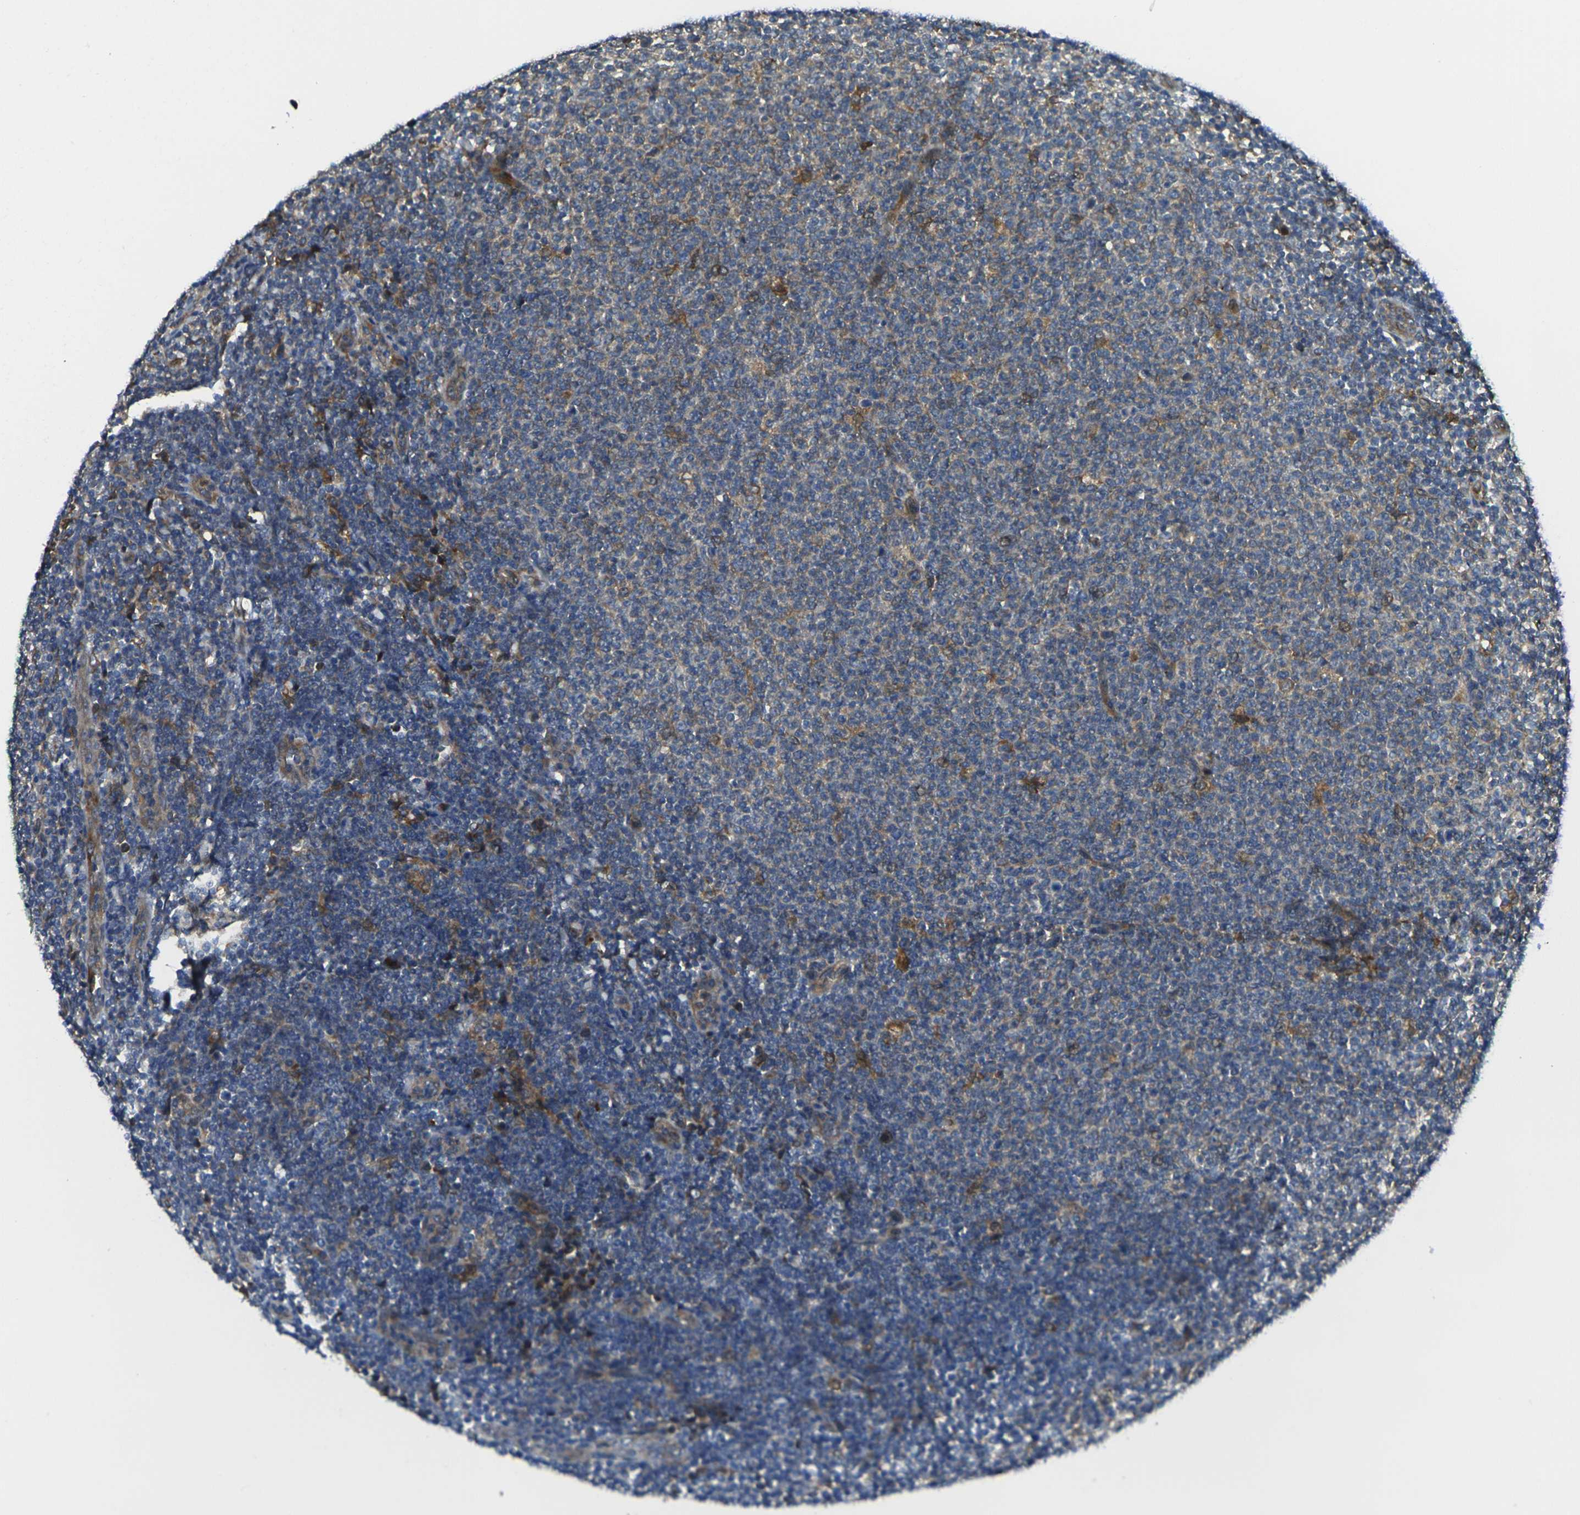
{"staining": {"intensity": "weak", "quantity": "<25%", "location": "cytoplasmic/membranous"}, "tissue": "lymphoma", "cell_type": "Tumor cells", "image_type": "cancer", "snomed": [{"axis": "morphology", "description": "Malignant lymphoma, non-Hodgkin's type, Low grade"}, {"axis": "topography", "description": "Lymph node"}], "caption": "This is an immunohistochemistry micrograph of human lymphoma. There is no positivity in tumor cells.", "gene": "FZD1", "patient": {"sex": "male", "age": 66}}